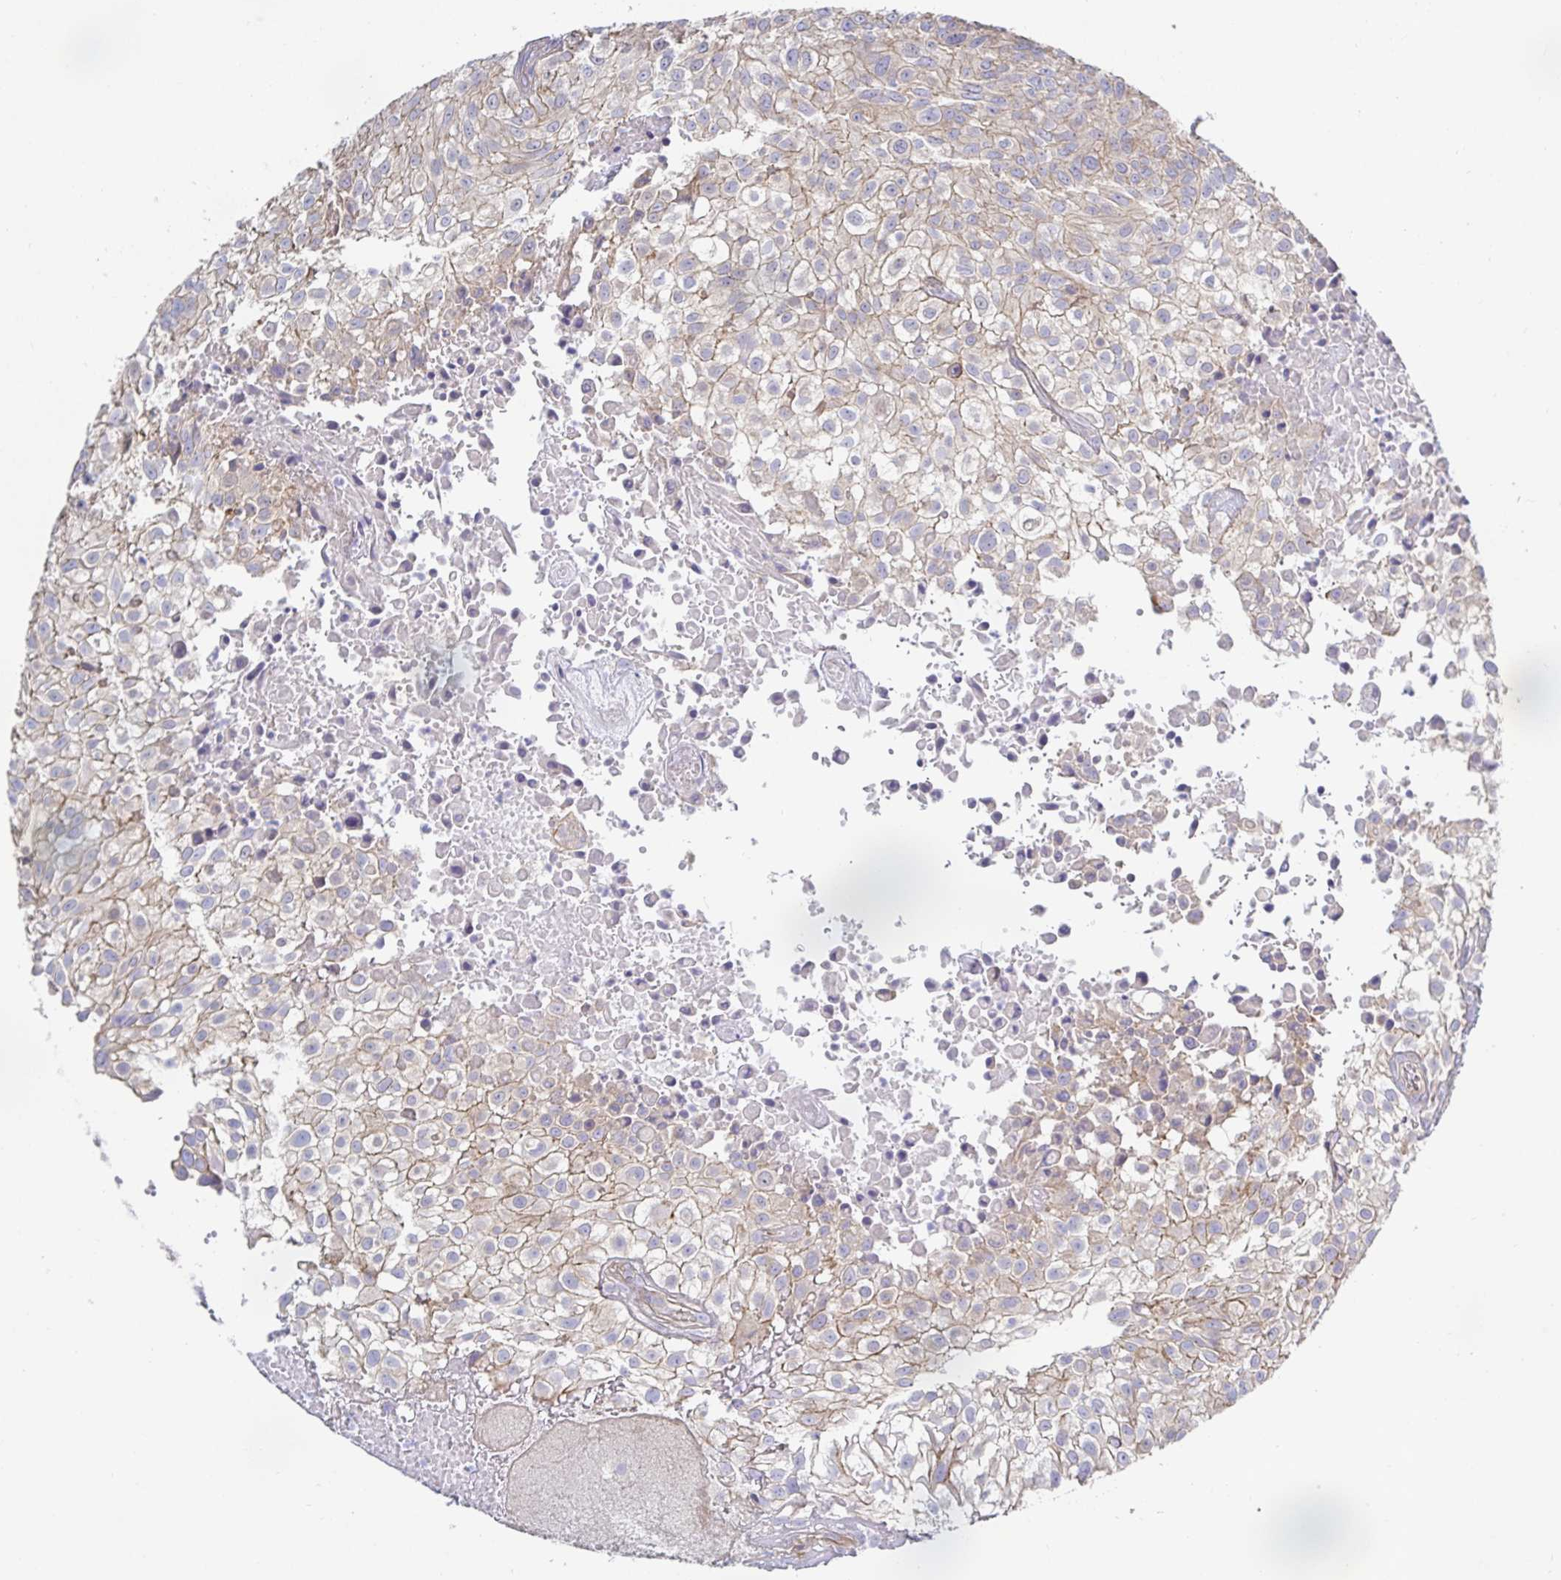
{"staining": {"intensity": "moderate", "quantity": "25%-75%", "location": "cytoplasmic/membranous"}, "tissue": "urothelial cancer", "cell_type": "Tumor cells", "image_type": "cancer", "snomed": [{"axis": "morphology", "description": "Urothelial carcinoma, High grade"}, {"axis": "topography", "description": "Urinary bladder"}], "caption": "Tumor cells show moderate cytoplasmic/membranous positivity in approximately 25%-75% of cells in high-grade urothelial carcinoma.", "gene": "METTL22", "patient": {"sex": "male", "age": 56}}